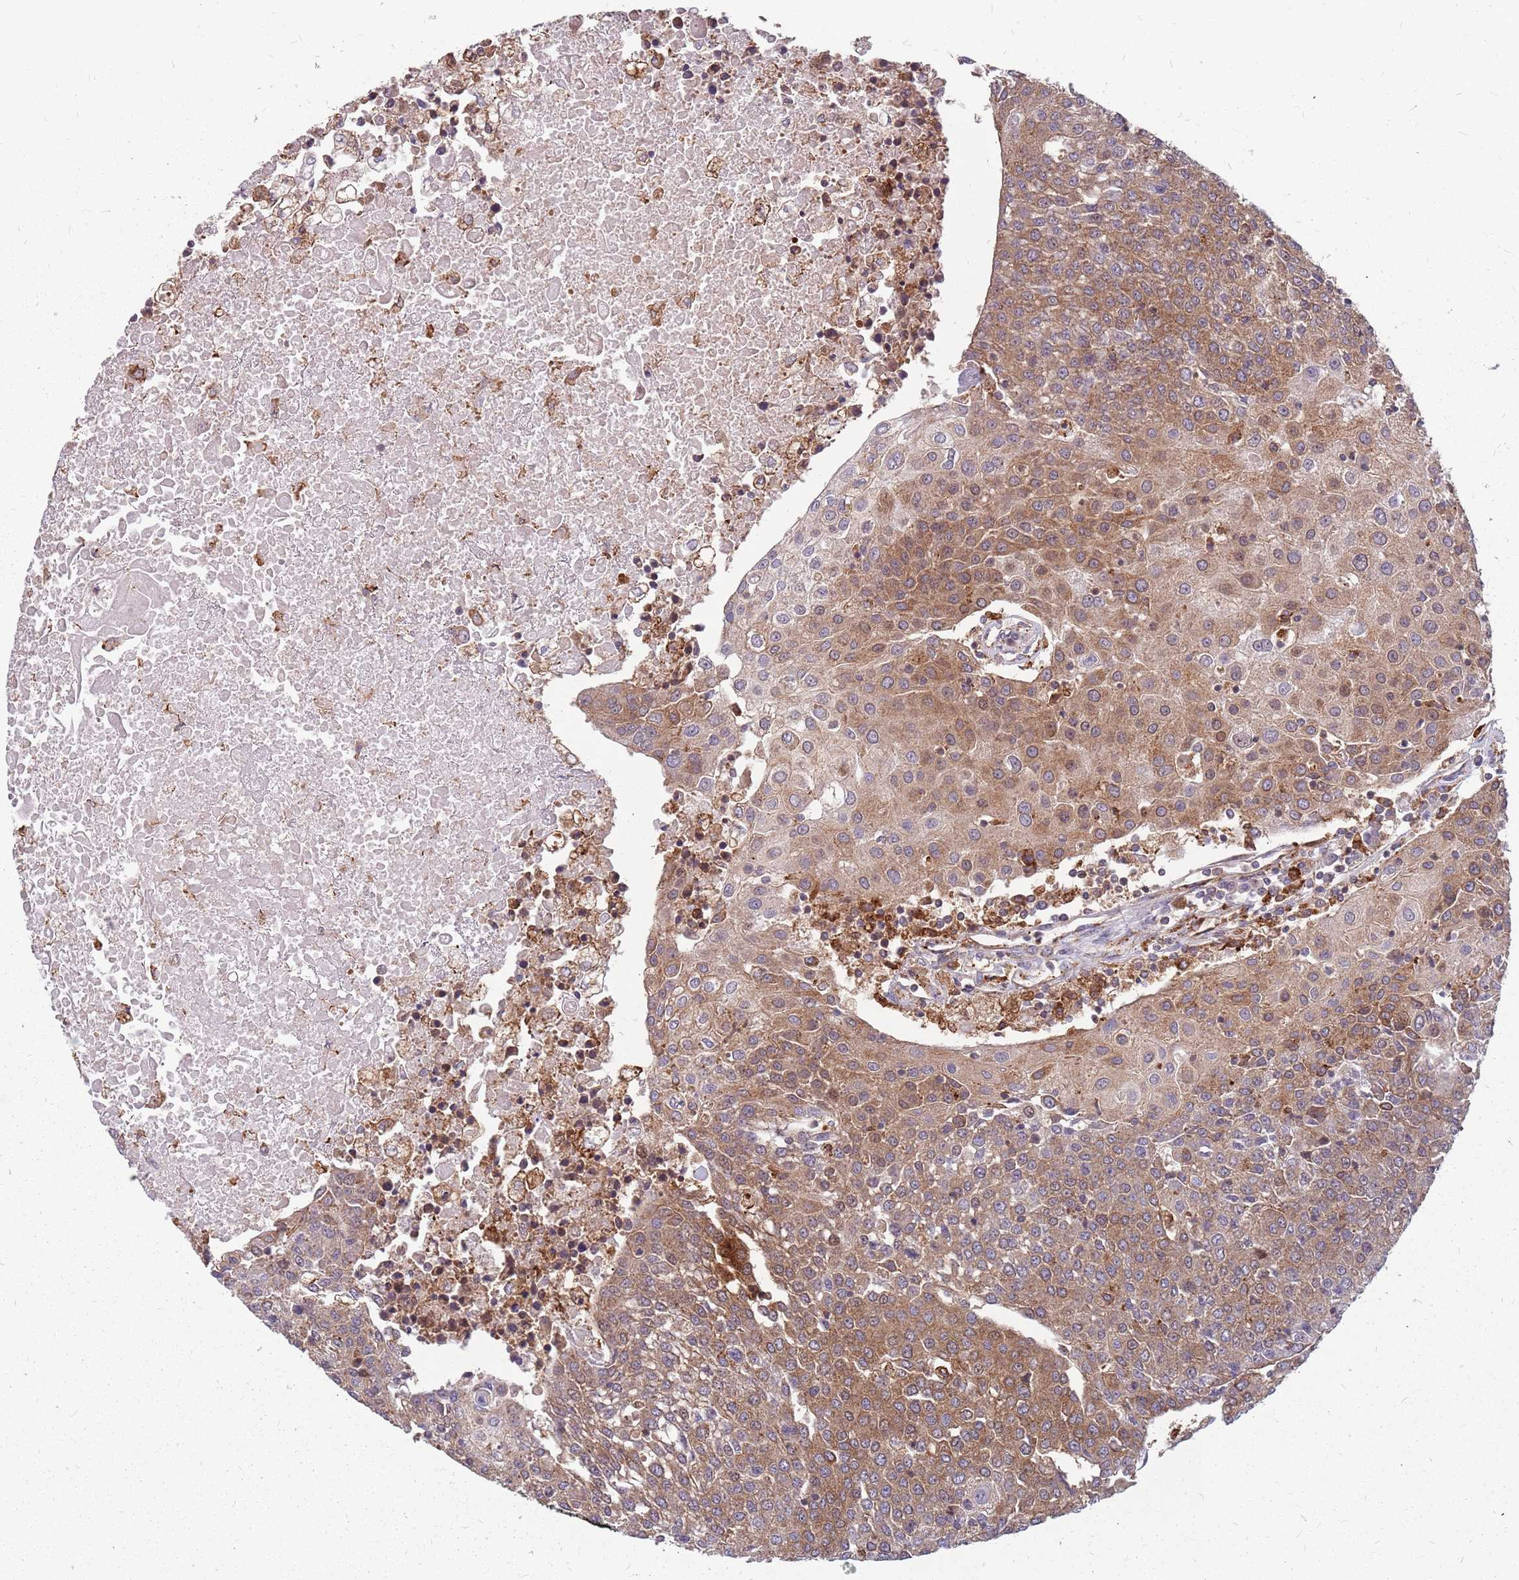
{"staining": {"intensity": "moderate", "quantity": ">75%", "location": "cytoplasmic/membranous"}, "tissue": "urothelial cancer", "cell_type": "Tumor cells", "image_type": "cancer", "snomed": [{"axis": "morphology", "description": "Urothelial carcinoma, High grade"}, {"axis": "topography", "description": "Urinary bladder"}], "caption": "A high-resolution photomicrograph shows immunohistochemistry (IHC) staining of urothelial carcinoma (high-grade), which shows moderate cytoplasmic/membranous expression in about >75% of tumor cells.", "gene": "NME4", "patient": {"sex": "female", "age": 85}}